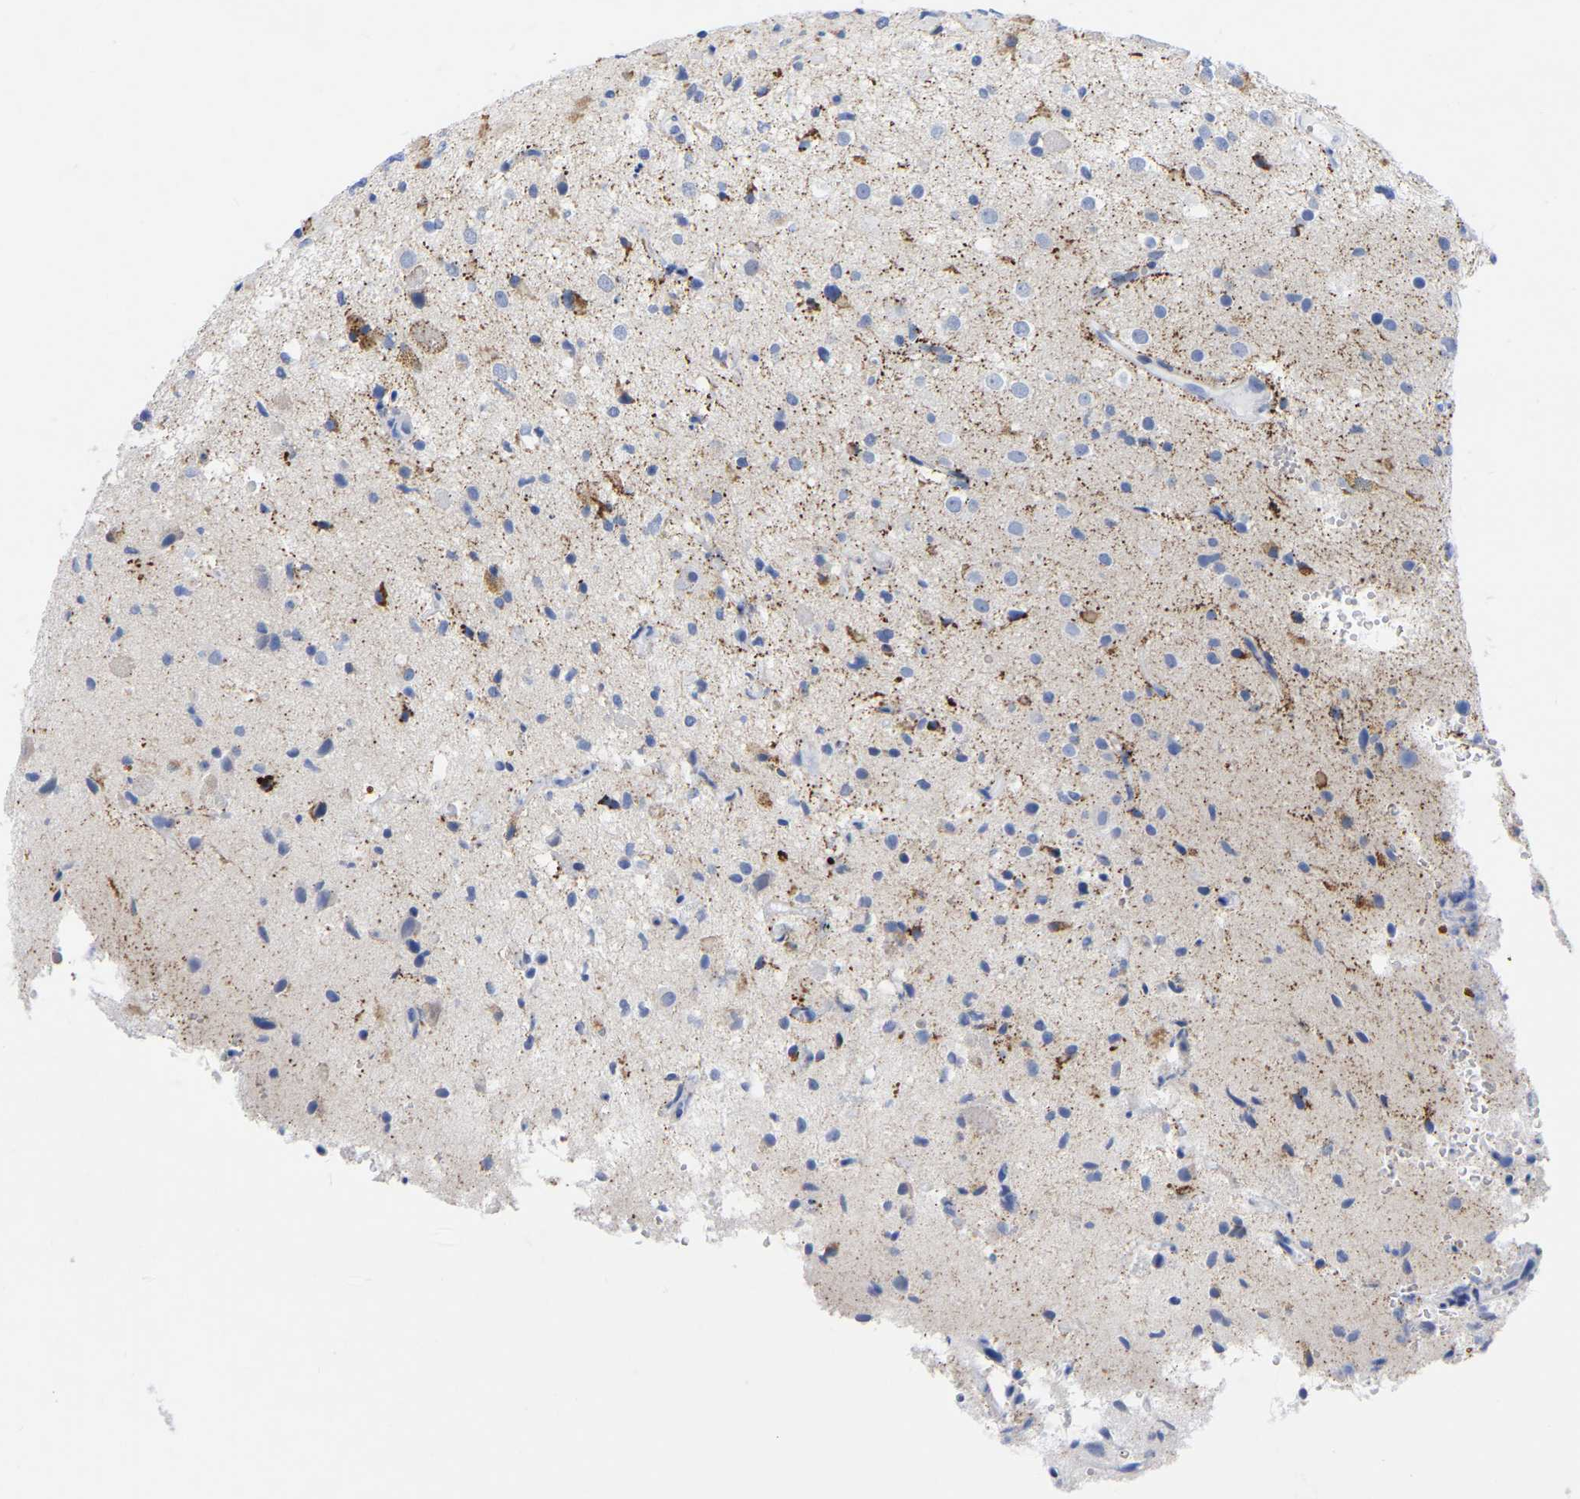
{"staining": {"intensity": "negative", "quantity": "none", "location": "none"}, "tissue": "glioma", "cell_type": "Tumor cells", "image_type": "cancer", "snomed": [{"axis": "morphology", "description": "Glioma, malignant, High grade"}, {"axis": "topography", "description": "Brain"}], "caption": "Glioma was stained to show a protein in brown. There is no significant staining in tumor cells.", "gene": "ZNF629", "patient": {"sex": "male", "age": 33}}